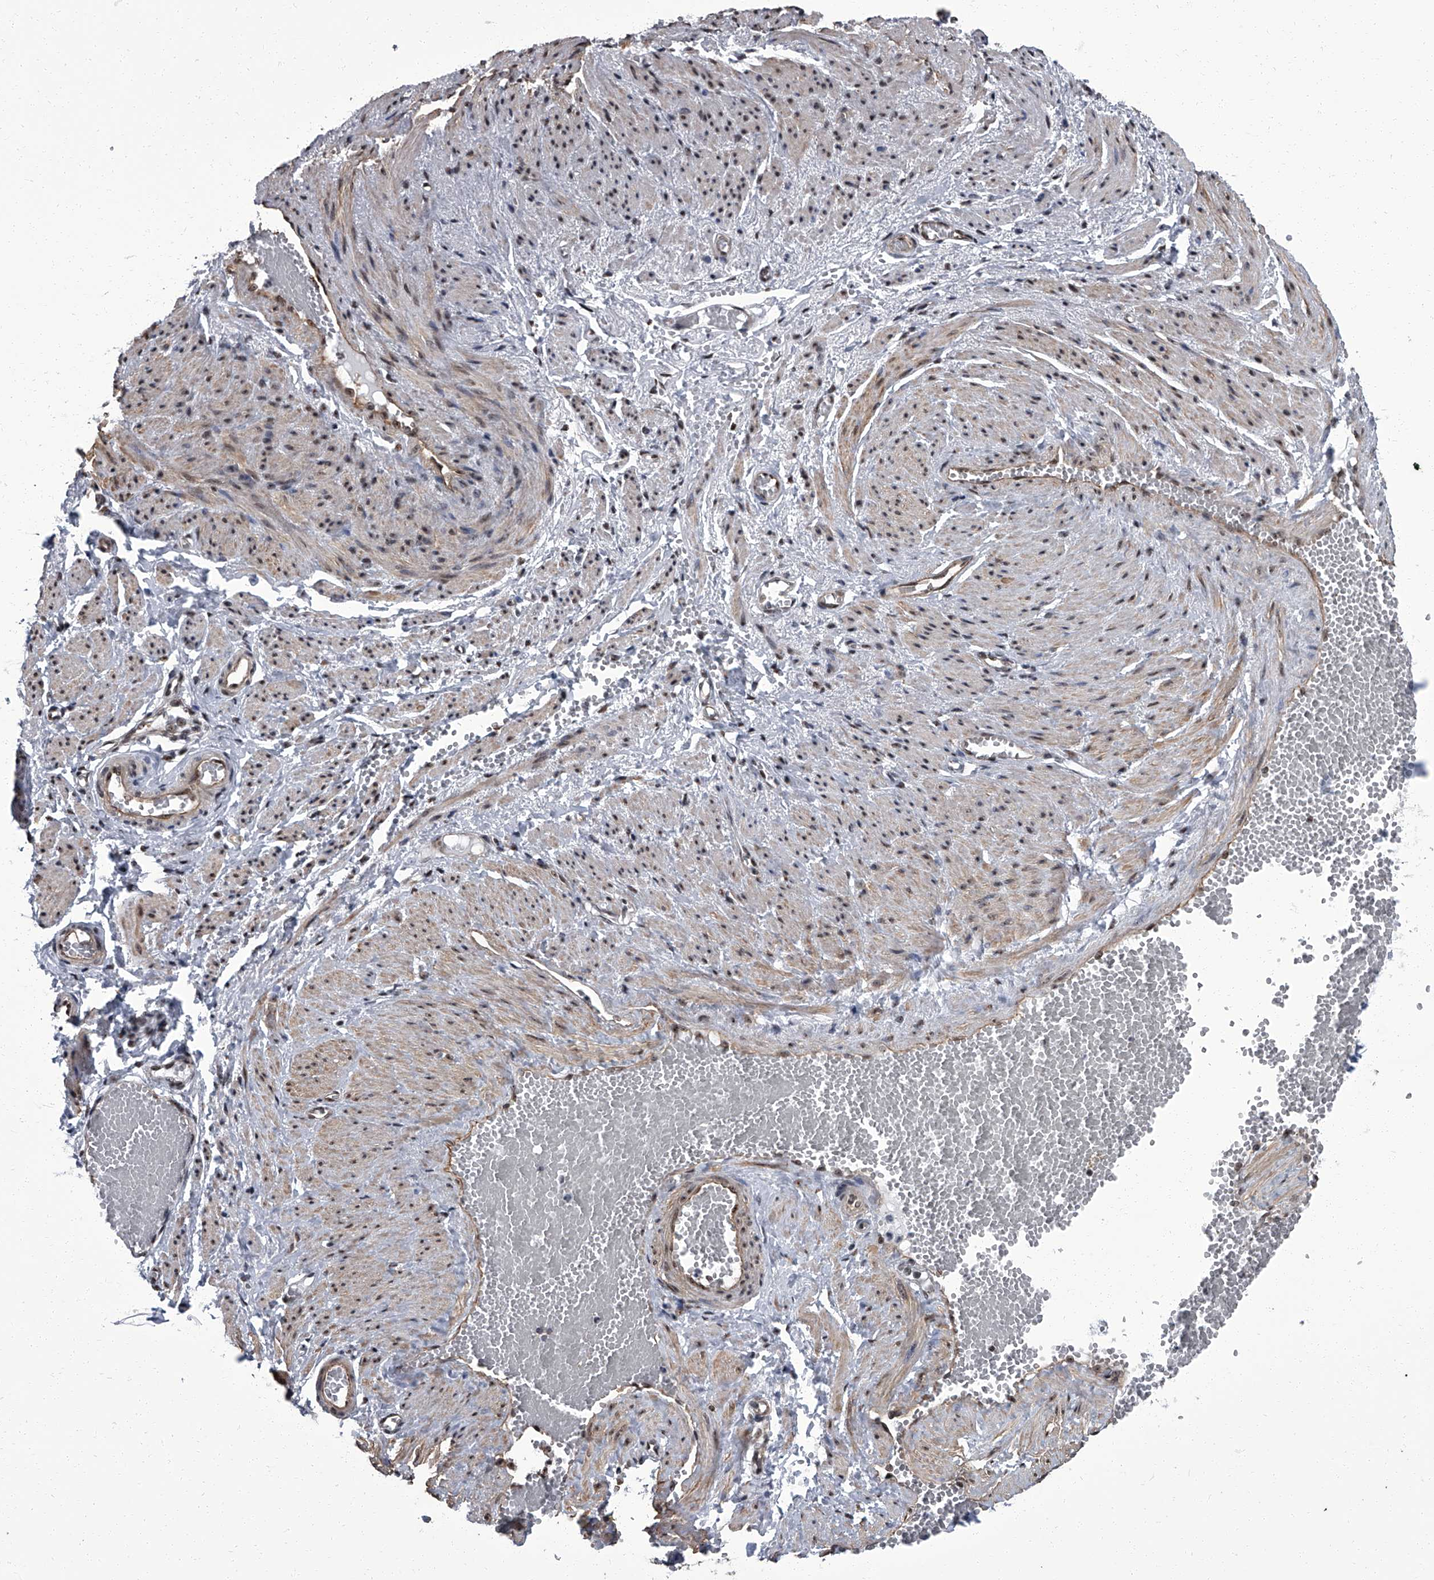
{"staining": {"intensity": "moderate", "quantity": "25%-75%", "location": "nuclear"}, "tissue": "adipose tissue", "cell_type": "Adipocytes", "image_type": "normal", "snomed": [{"axis": "morphology", "description": "Normal tissue, NOS"}, {"axis": "topography", "description": "Smooth muscle"}, {"axis": "topography", "description": "Peripheral nerve tissue"}], "caption": "Immunohistochemistry (DAB (3,3'-diaminobenzidine)) staining of unremarkable adipose tissue reveals moderate nuclear protein positivity in about 25%-75% of adipocytes. The protein of interest is stained brown, and the nuclei are stained in blue (DAB (3,3'-diaminobenzidine) IHC with brightfield microscopy, high magnification).", "gene": "ZNF518B", "patient": {"sex": "female", "age": 39}}